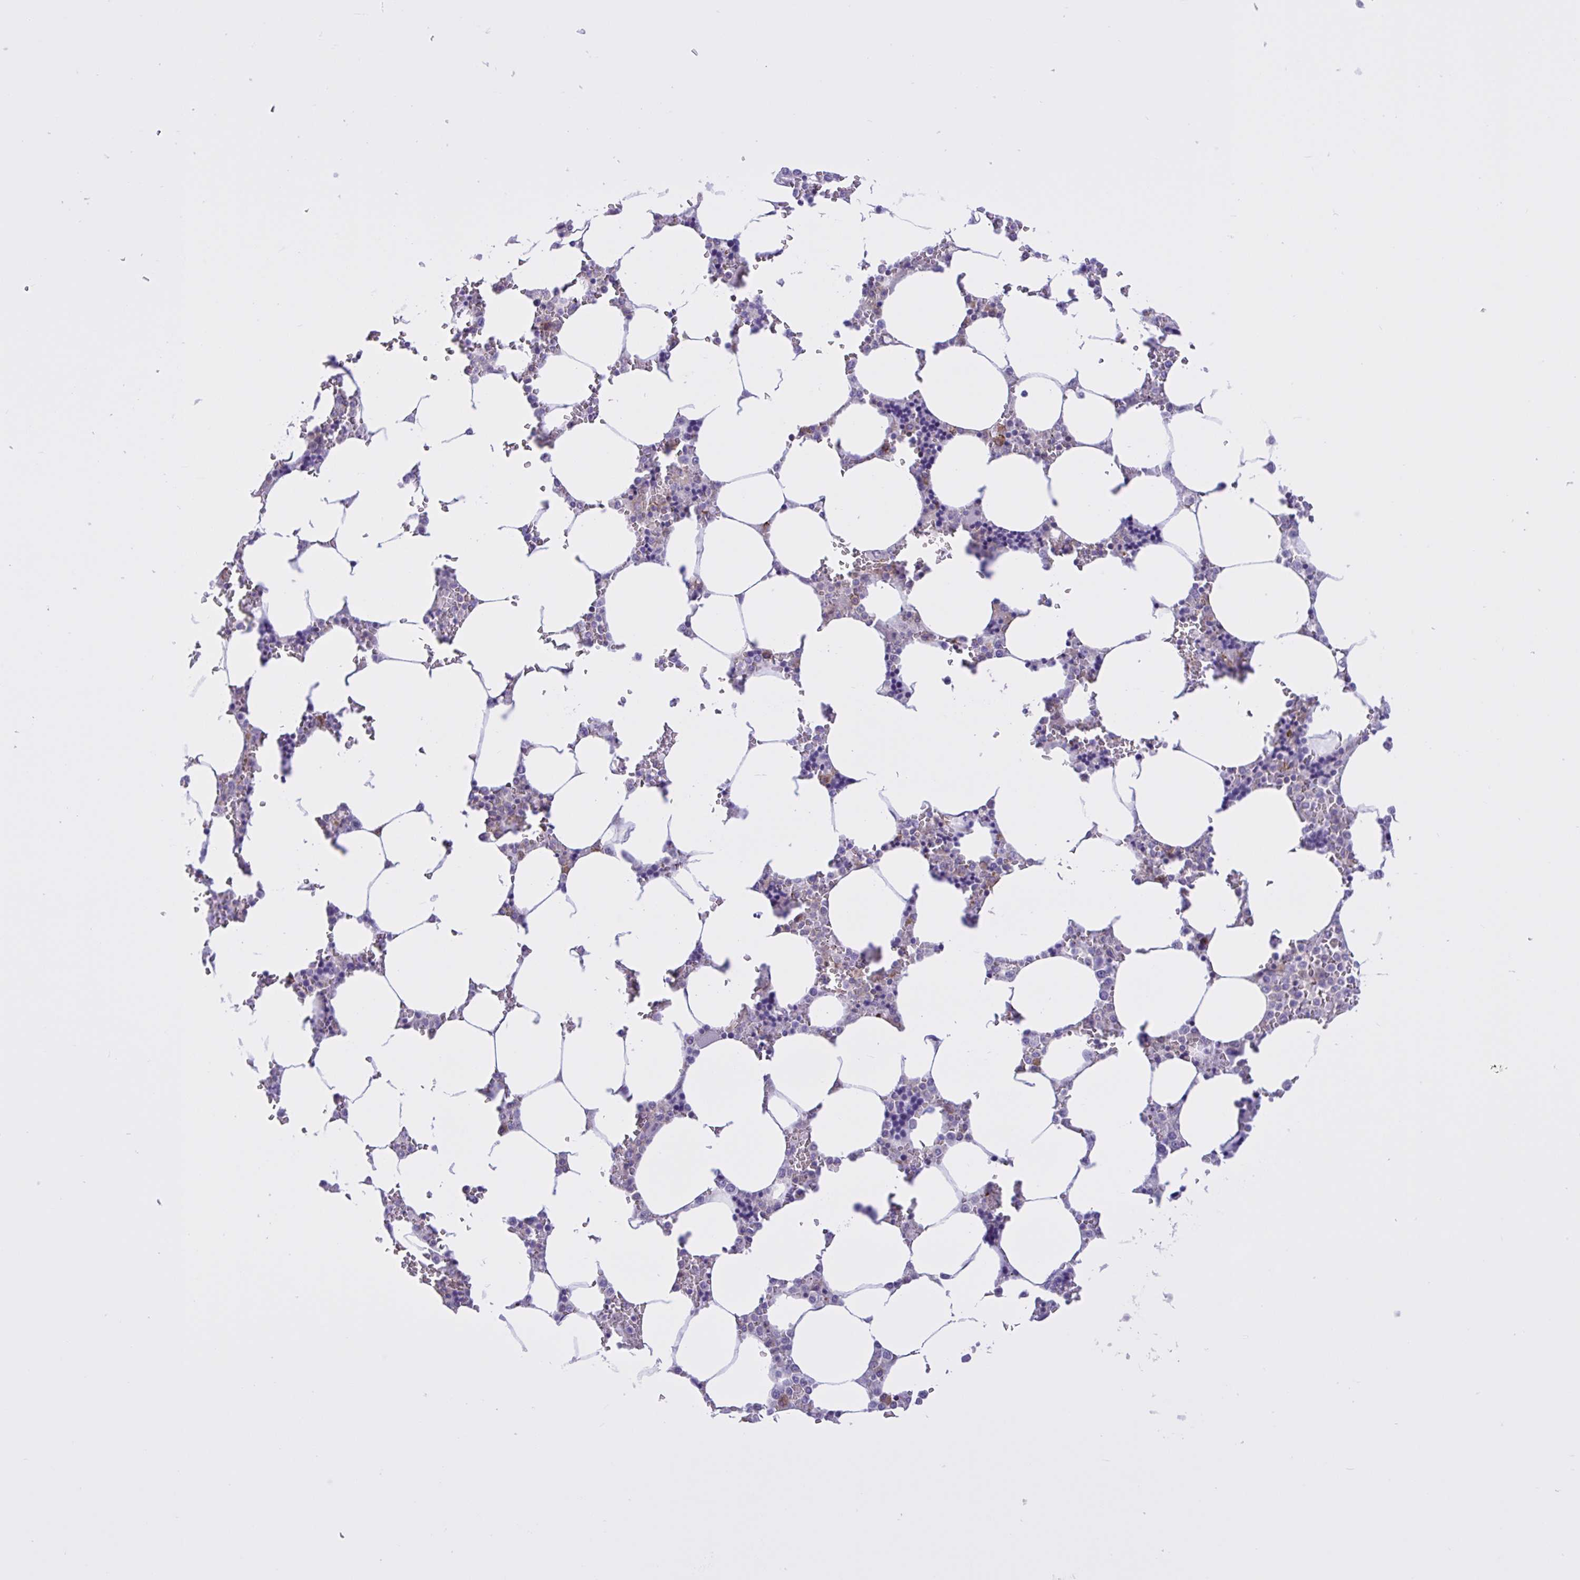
{"staining": {"intensity": "moderate", "quantity": "<25%", "location": "cytoplasmic/membranous"}, "tissue": "bone marrow", "cell_type": "Hematopoietic cells", "image_type": "normal", "snomed": [{"axis": "morphology", "description": "Normal tissue, NOS"}, {"axis": "topography", "description": "Bone marrow"}], "caption": "IHC of unremarkable bone marrow shows low levels of moderate cytoplasmic/membranous staining in about <25% of hematopoietic cells.", "gene": "OR51M1", "patient": {"sex": "male", "age": 64}}